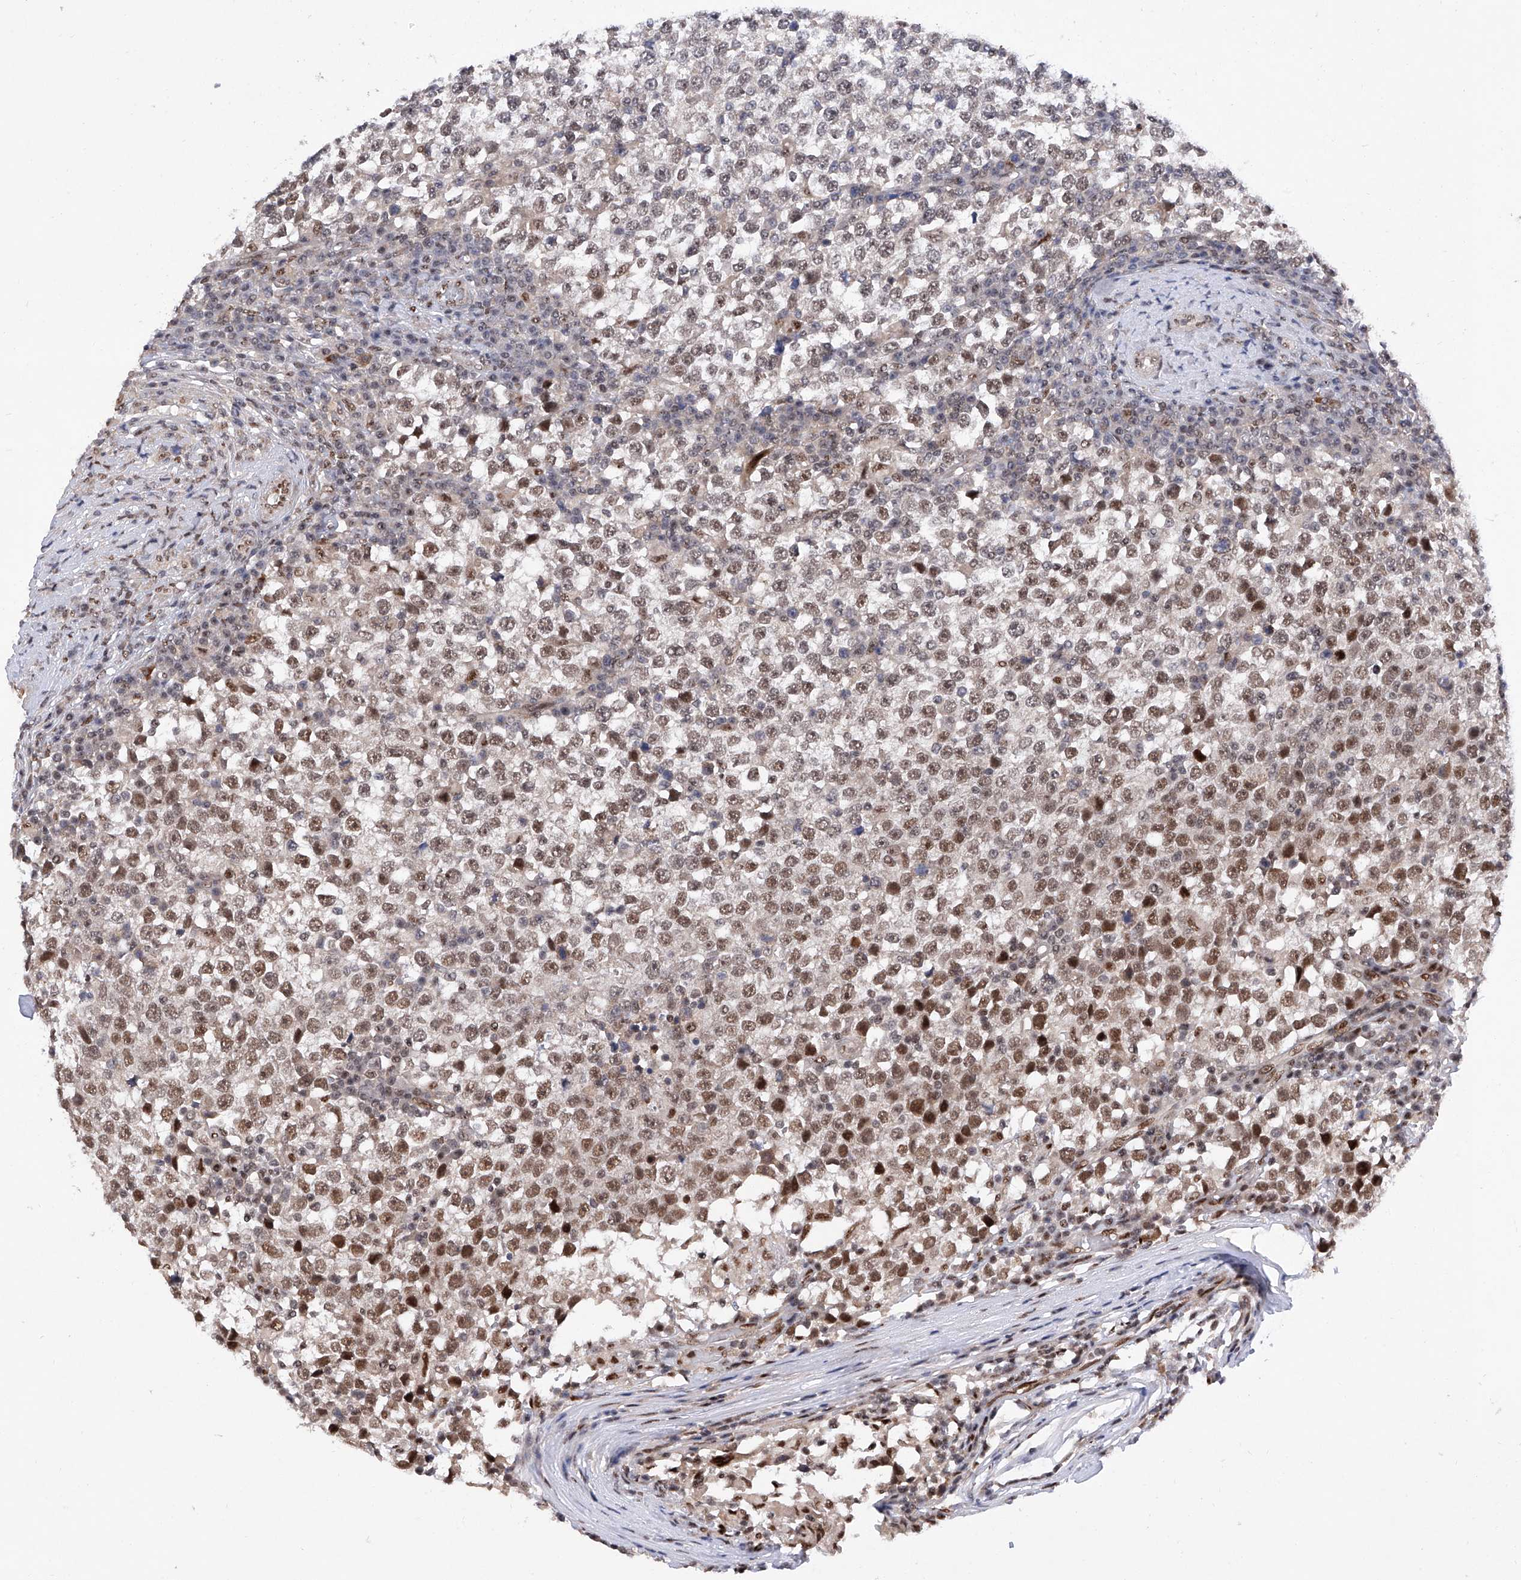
{"staining": {"intensity": "moderate", "quantity": "25%-75%", "location": "nuclear"}, "tissue": "testis cancer", "cell_type": "Tumor cells", "image_type": "cancer", "snomed": [{"axis": "morphology", "description": "Seminoma, NOS"}, {"axis": "topography", "description": "Testis"}], "caption": "The histopathology image demonstrates immunohistochemical staining of testis cancer. There is moderate nuclear positivity is identified in about 25%-75% of tumor cells.", "gene": "RAD54L", "patient": {"sex": "male", "age": 65}}